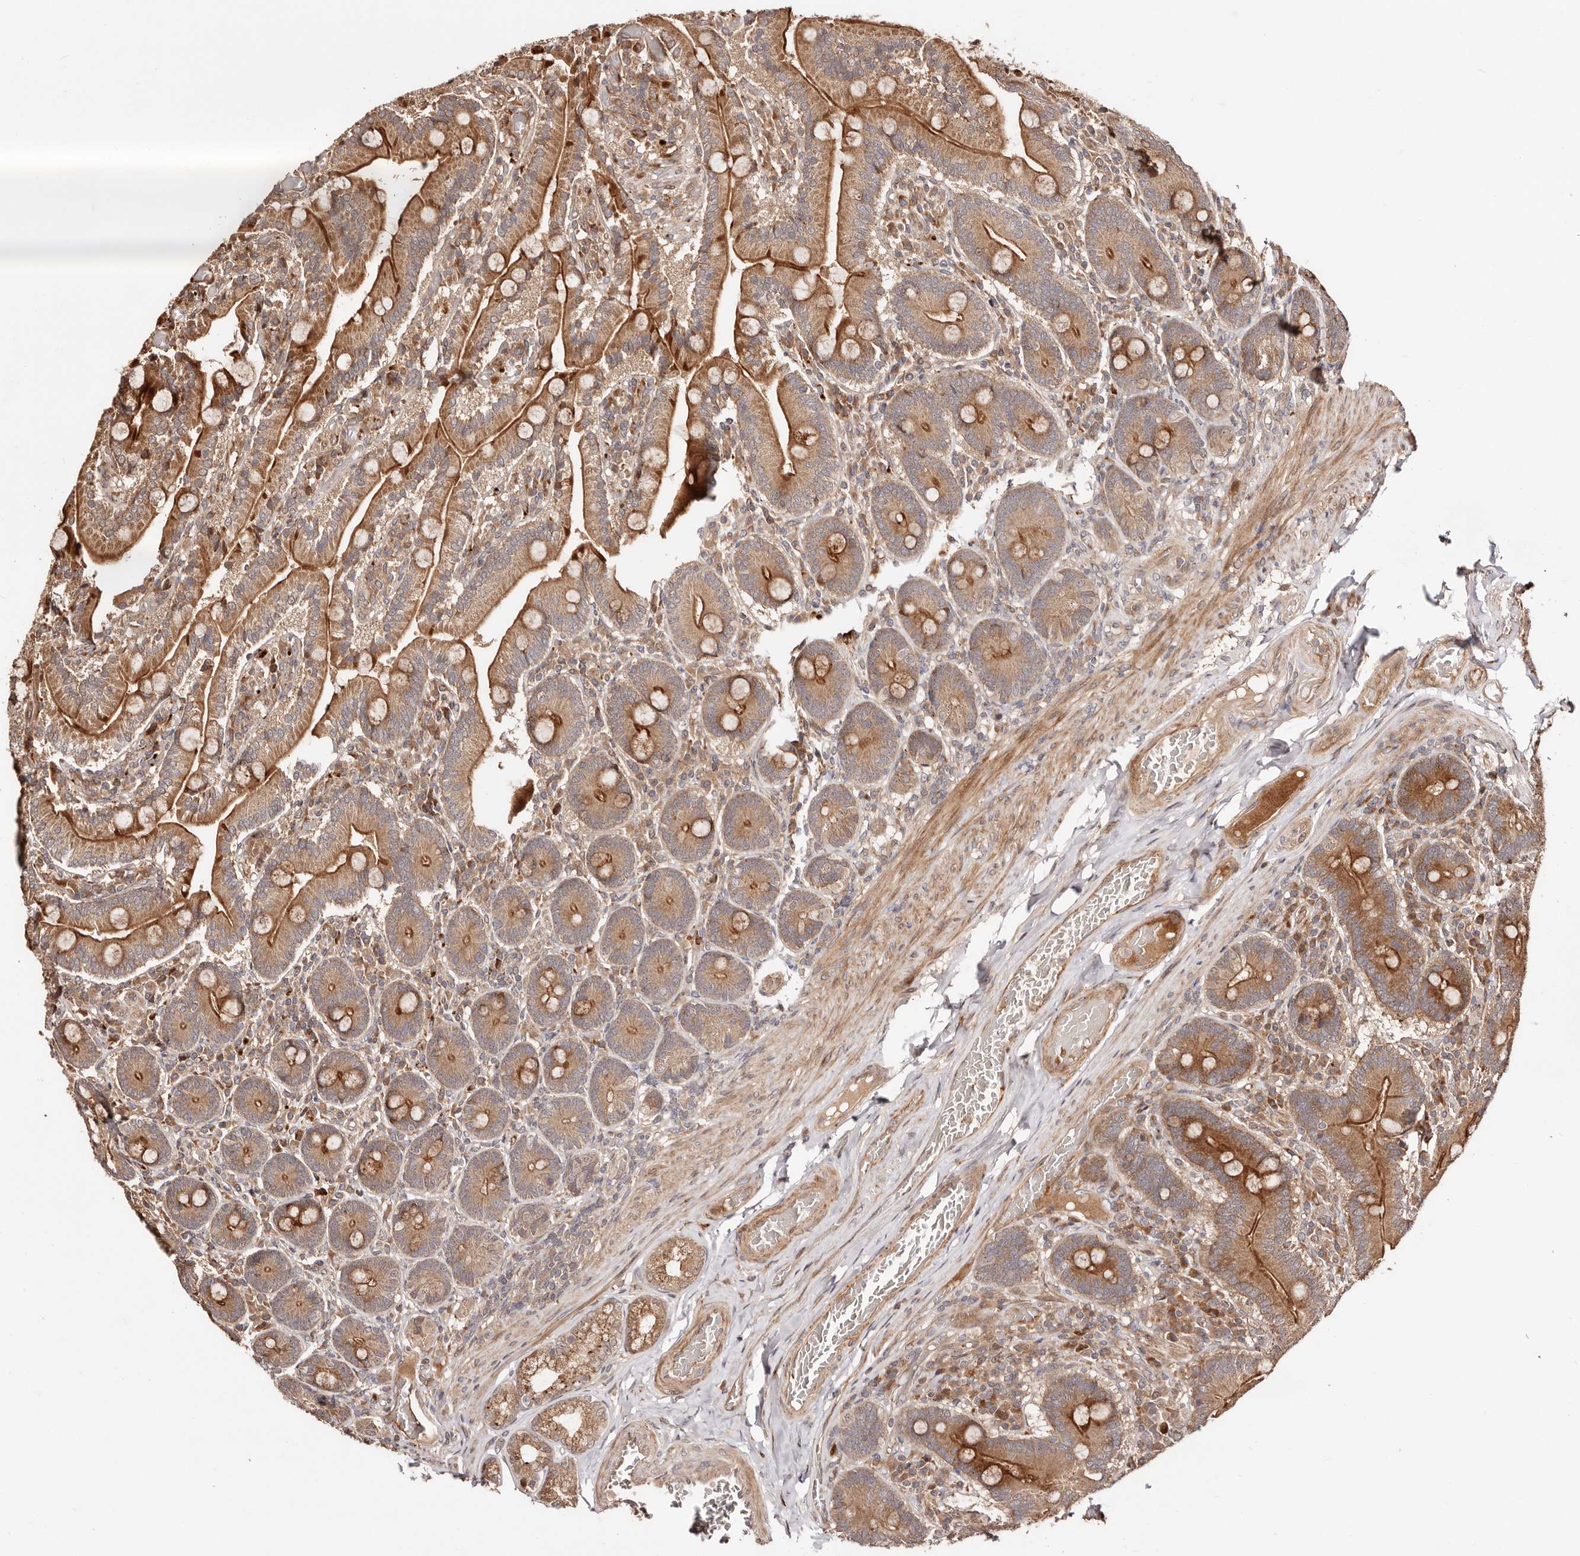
{"staining": {"intensity": "strong", "quantity": ">75%", "location": "cytoplasmic/membranous"}, "tissue": "duodenum", "cell_type": "Glandular cells", "image_type": "normal", "snomed": [{"axis": "morphology", "description": "Normal tissue, NOS"}, {"axis": "topography", "description": "Duodenum"}], "caption": "Immunohistochemistry (IHC) image of normal duodenum: duodenum stained using immunohistochemistry (IHC) displays high levels of strong protein expression localized specifically in the cytoplasmic/membranous of glandular cells, appearing as a cytoplasmic/membranous brown color.", "gene": "PTPN22", "patient": {"sex": "female", "age": 62}}